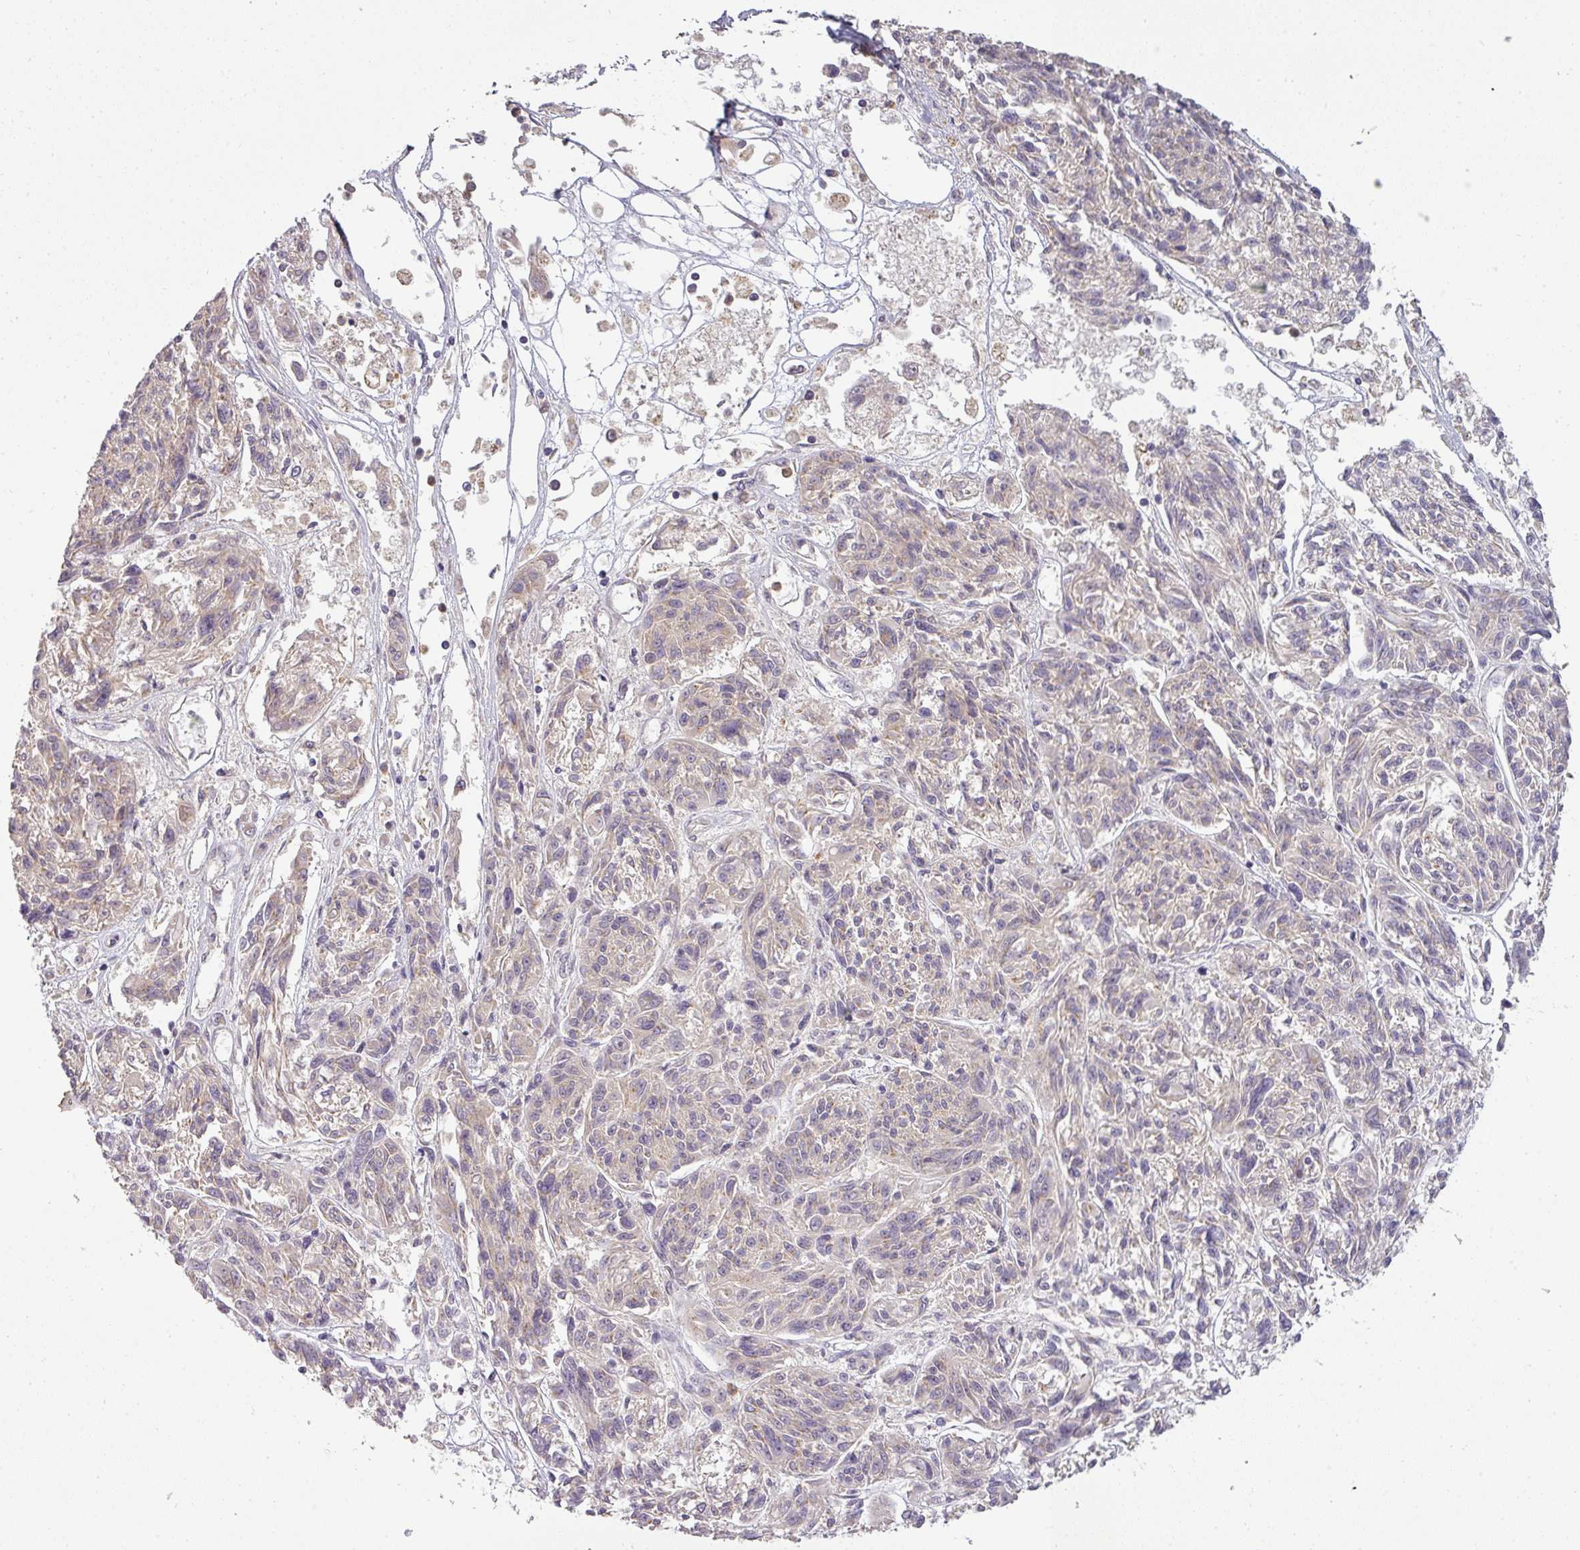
{"staining": {"intensity": "negative", "quantity": "none", "location": "none"}, "tissue": "melanoma", "cell_type": "Tumor cells", "image_type": "cancer", "snomed": [{"axis": "morphology", "description": "Malignant melanoma, NOS"}, {"axis": "topography", "description": "Skin"}], "caption": "An immunohistochemistry image of malignant melanoma is shown. There is no staining in tumor cells of malignant melanoma.", "gene": "NIN", "patient": {"sex": "male", "age": 53}}